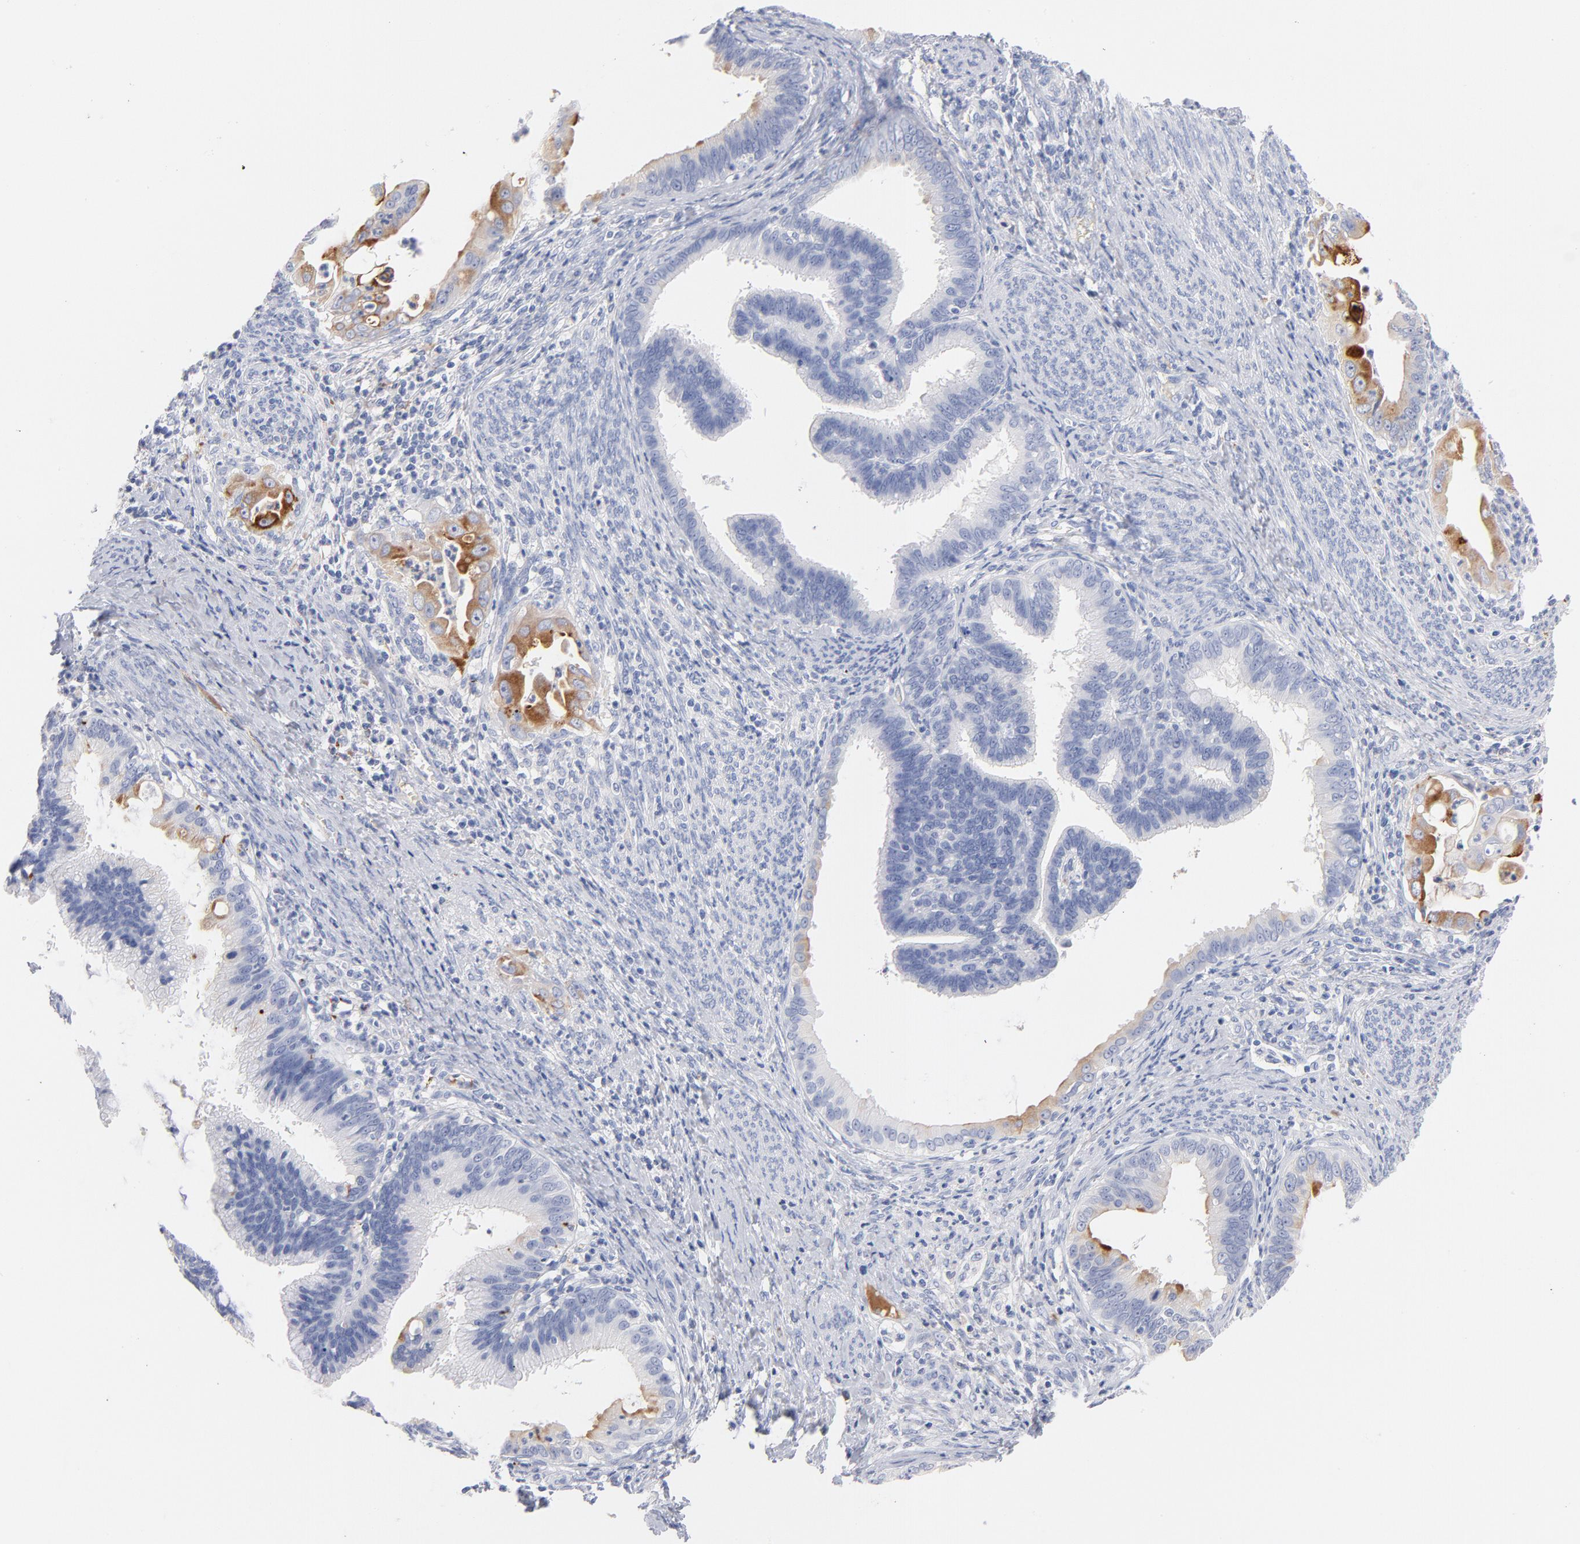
{"staining": {"intensity": "moderate", "quantity": "<25%", "location": "cytoplasmic/membranous"}, "tissue": "cervical cancer", "cell_type": "Tumor cells", "image_type": "cancer", "snomed": [{"axis": "morphology", "description": "Adenocarcinoma, NOS"}, {"axis": "topography", "description": "Cervix"}], "caption": "Tumor cells reveal moderate cytoplasmic/membranous positivity in about <25% of cells in adenocarcinoma (cervical).", "gene": "C3", "patient": {"sex": "female", "age": 47}}